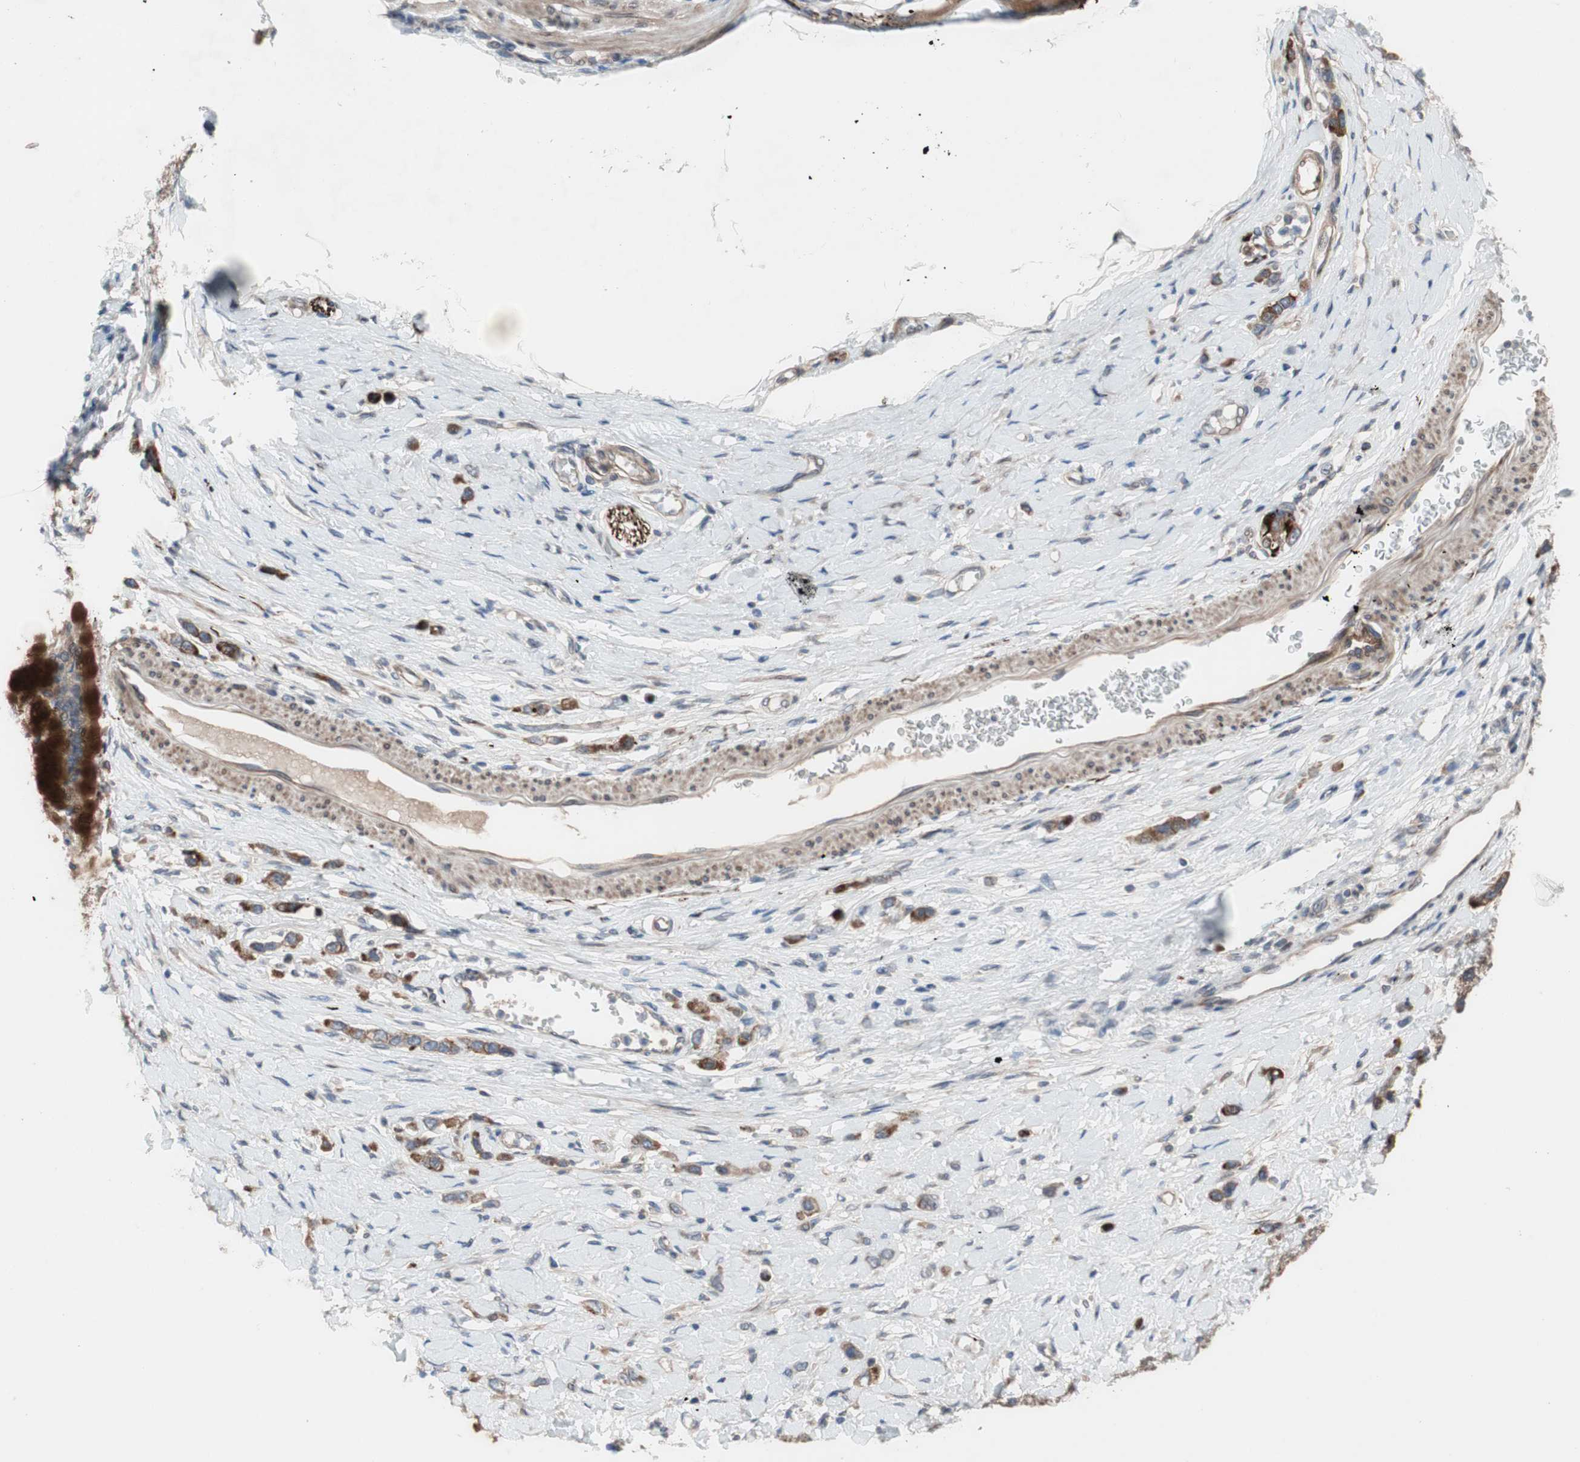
{"staining": {"intensity": "moderate", "quantity": ">75%", "location": "cytoplasmic/membranous"}, "tissue": "stomach cancer", "cell_type": "Tumor cells", "image_type": "cancer", "snomed": [{"axis": "morphology", "description": "Normal tissue, NOS"}, {"axis": "morphology", "description": "Adenocarcinoma, NOS"}, {"axis": "topography", "description": "Stomach, upper"}, {"axis": "topography", "description": "Stomach"}], "caption": "There is medium levels of moderate cytoplasmic/membranous staining in tumor cells of stomach cancer (adenocarcinoma), as demonstrated by immunohistochemical staining (brown color).", "gene": "OAZ1", "patient": {"sex": "female", "age": 65}}